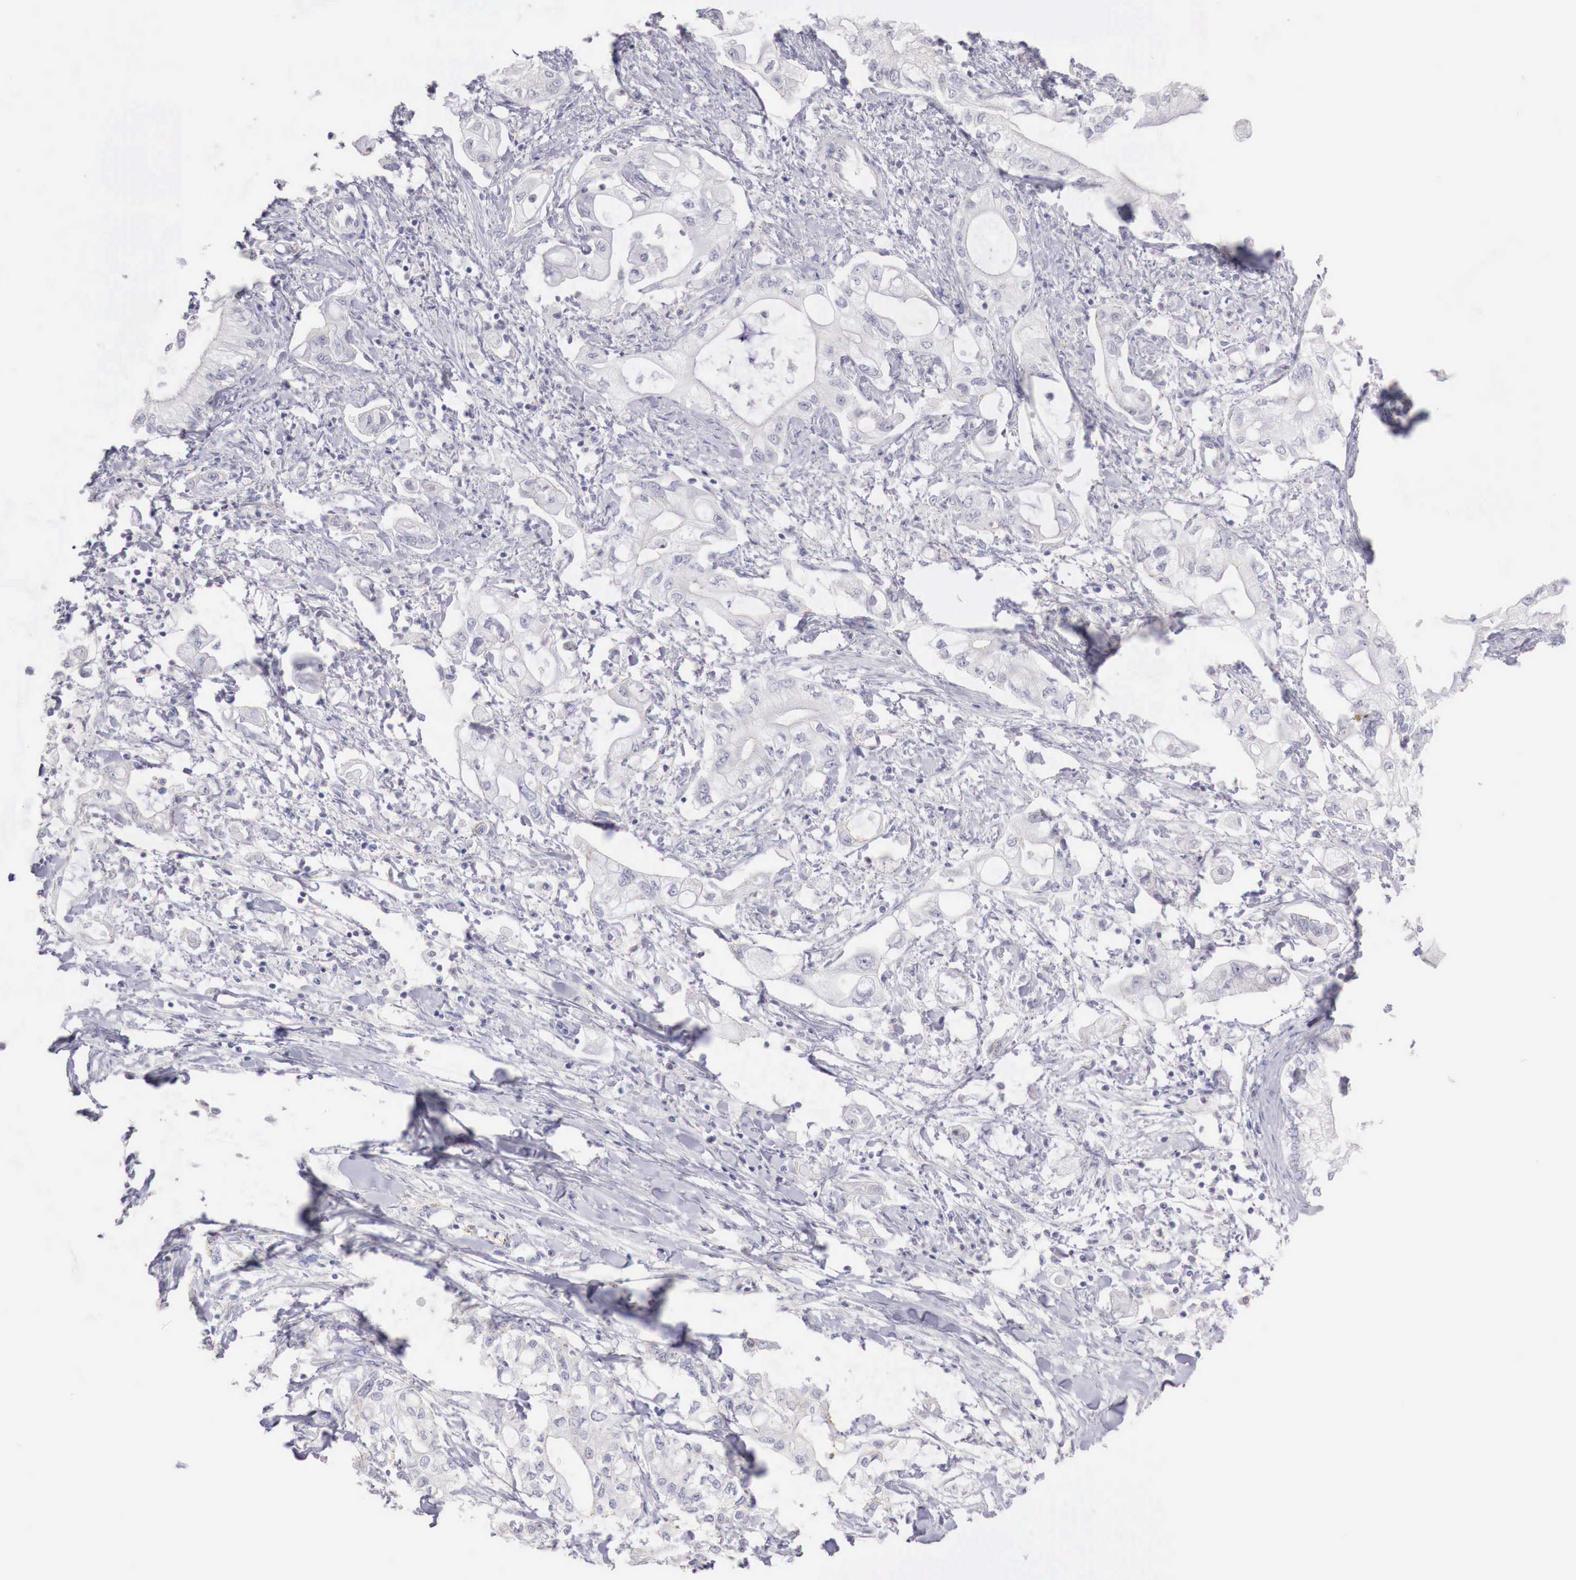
{"staining": {"intensity": "negative", "quantity": "none", "location": "none"}, "tissue": "pancreatic cancer", "cell_type": "Tumor cells", "image_type": "cancer", "snomed": [{"axis": "morphology", "description": "Adenocarcinoma, NOS"}, {"axis": "topography", "description": "Pancreas"}], "caption": "The image demonstrates no significant staining in tumor cells of adenocarcinoma (pancreatic).", "gene": "TRIM13", "patient": {"sex": "male", "age": 79}}